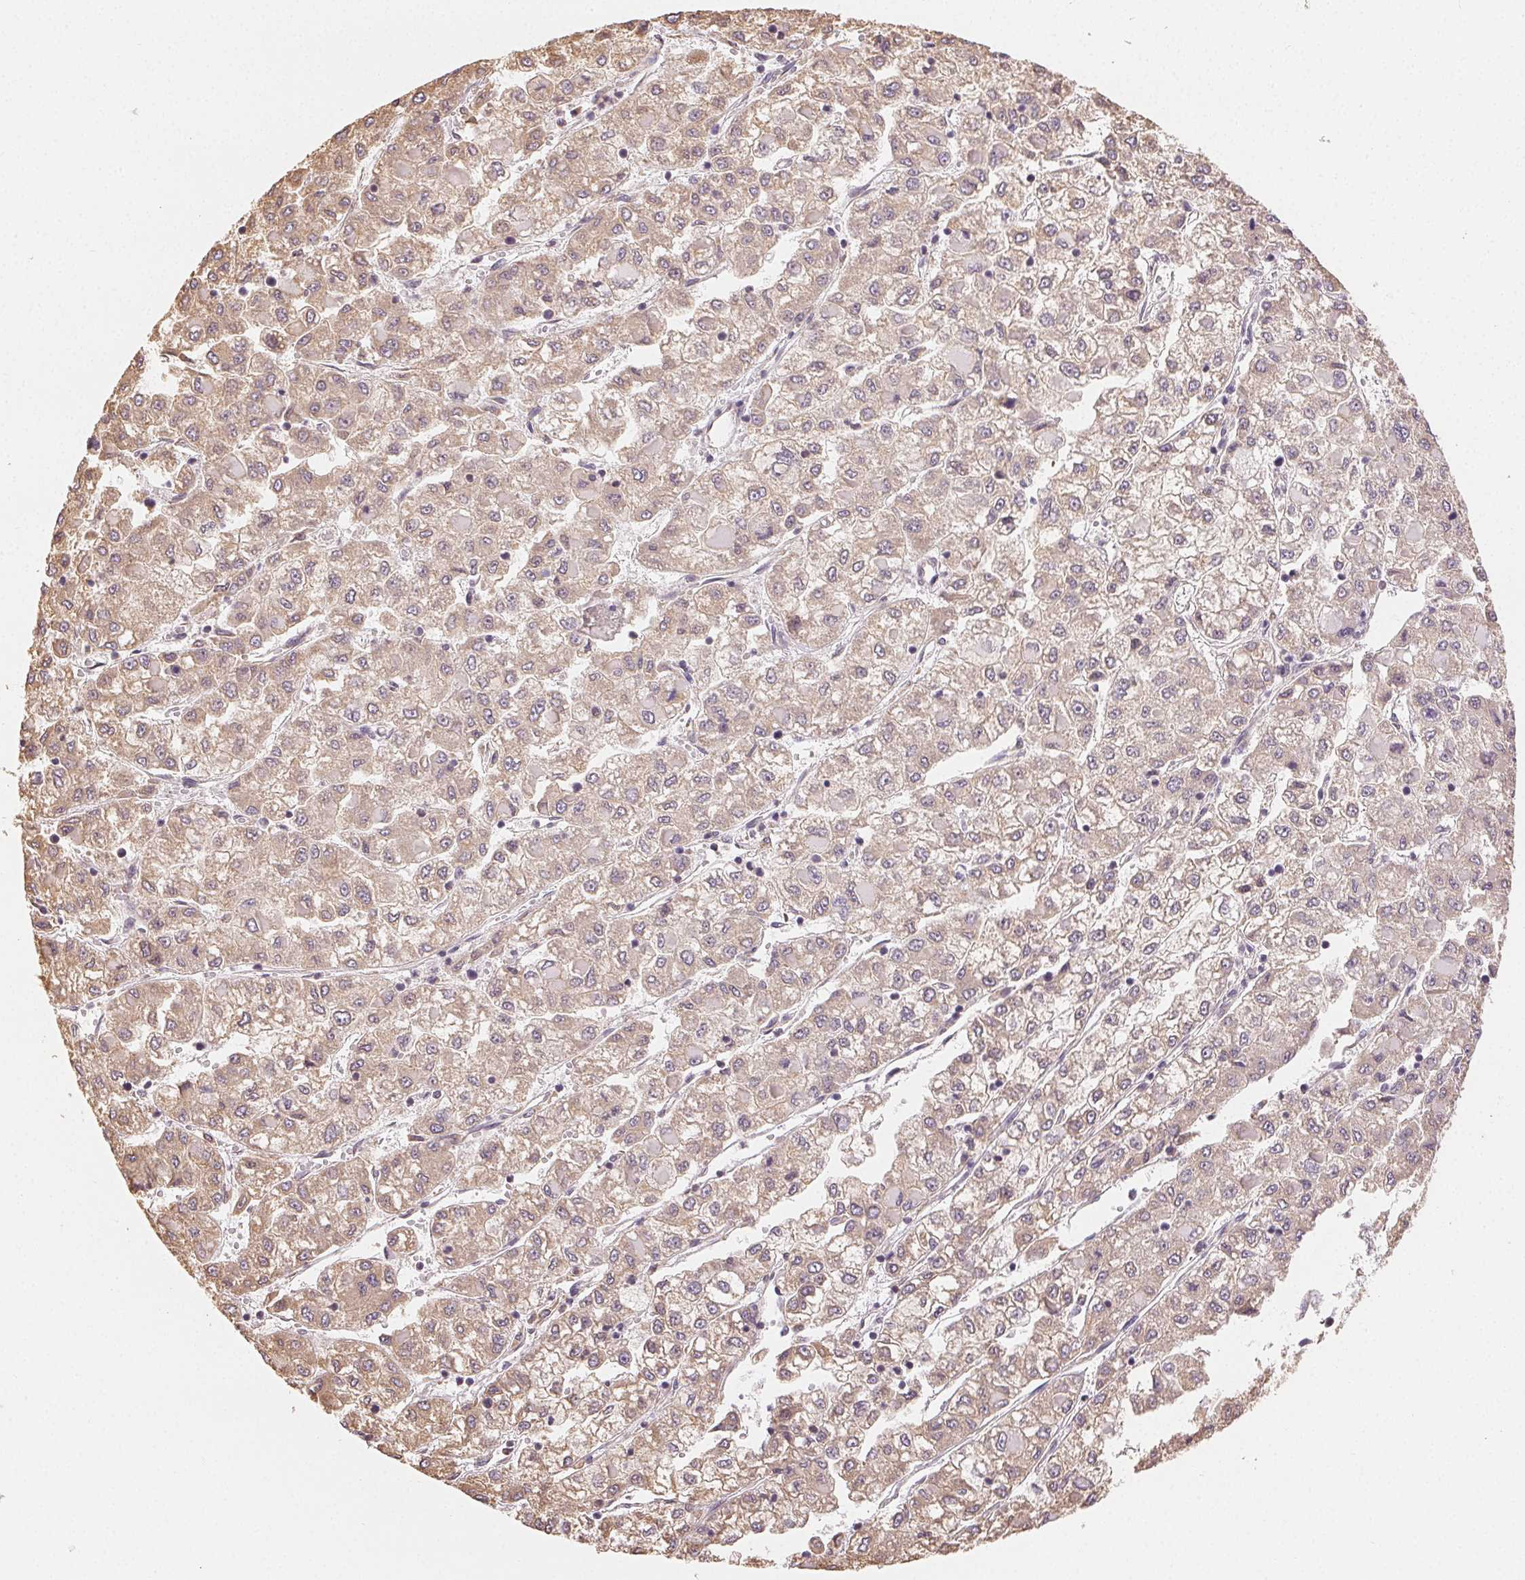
{"staining": {"intensity": "weak", "quantity": "25%-75%", "location": "cytoplasmic/membranous"}, "tissue": "liver cancer", "cell_type": "Tumor cells", "image_type": "cancer", "snomed": [{"axis": "morphology", "description": "Carcinoma, Hepatocellular, NOS"}, {"axis": "topography", "description": "Liver"}], "caption": "Protein staining by immunohistochemistry (IHC) demonstrates weak cytoplasmic/membranous positivity in approximately 25%-75% of tumor cells in hepatocellular carcinoma (liver). (Stains: DAB (3,3'-diaminobenzidine) in brown, nuclei in blue, Microscopy: brightfield microscopy at high magnification).", "gene": "SEZ6L2", "patient": {"sex": "male", "age": 40}}